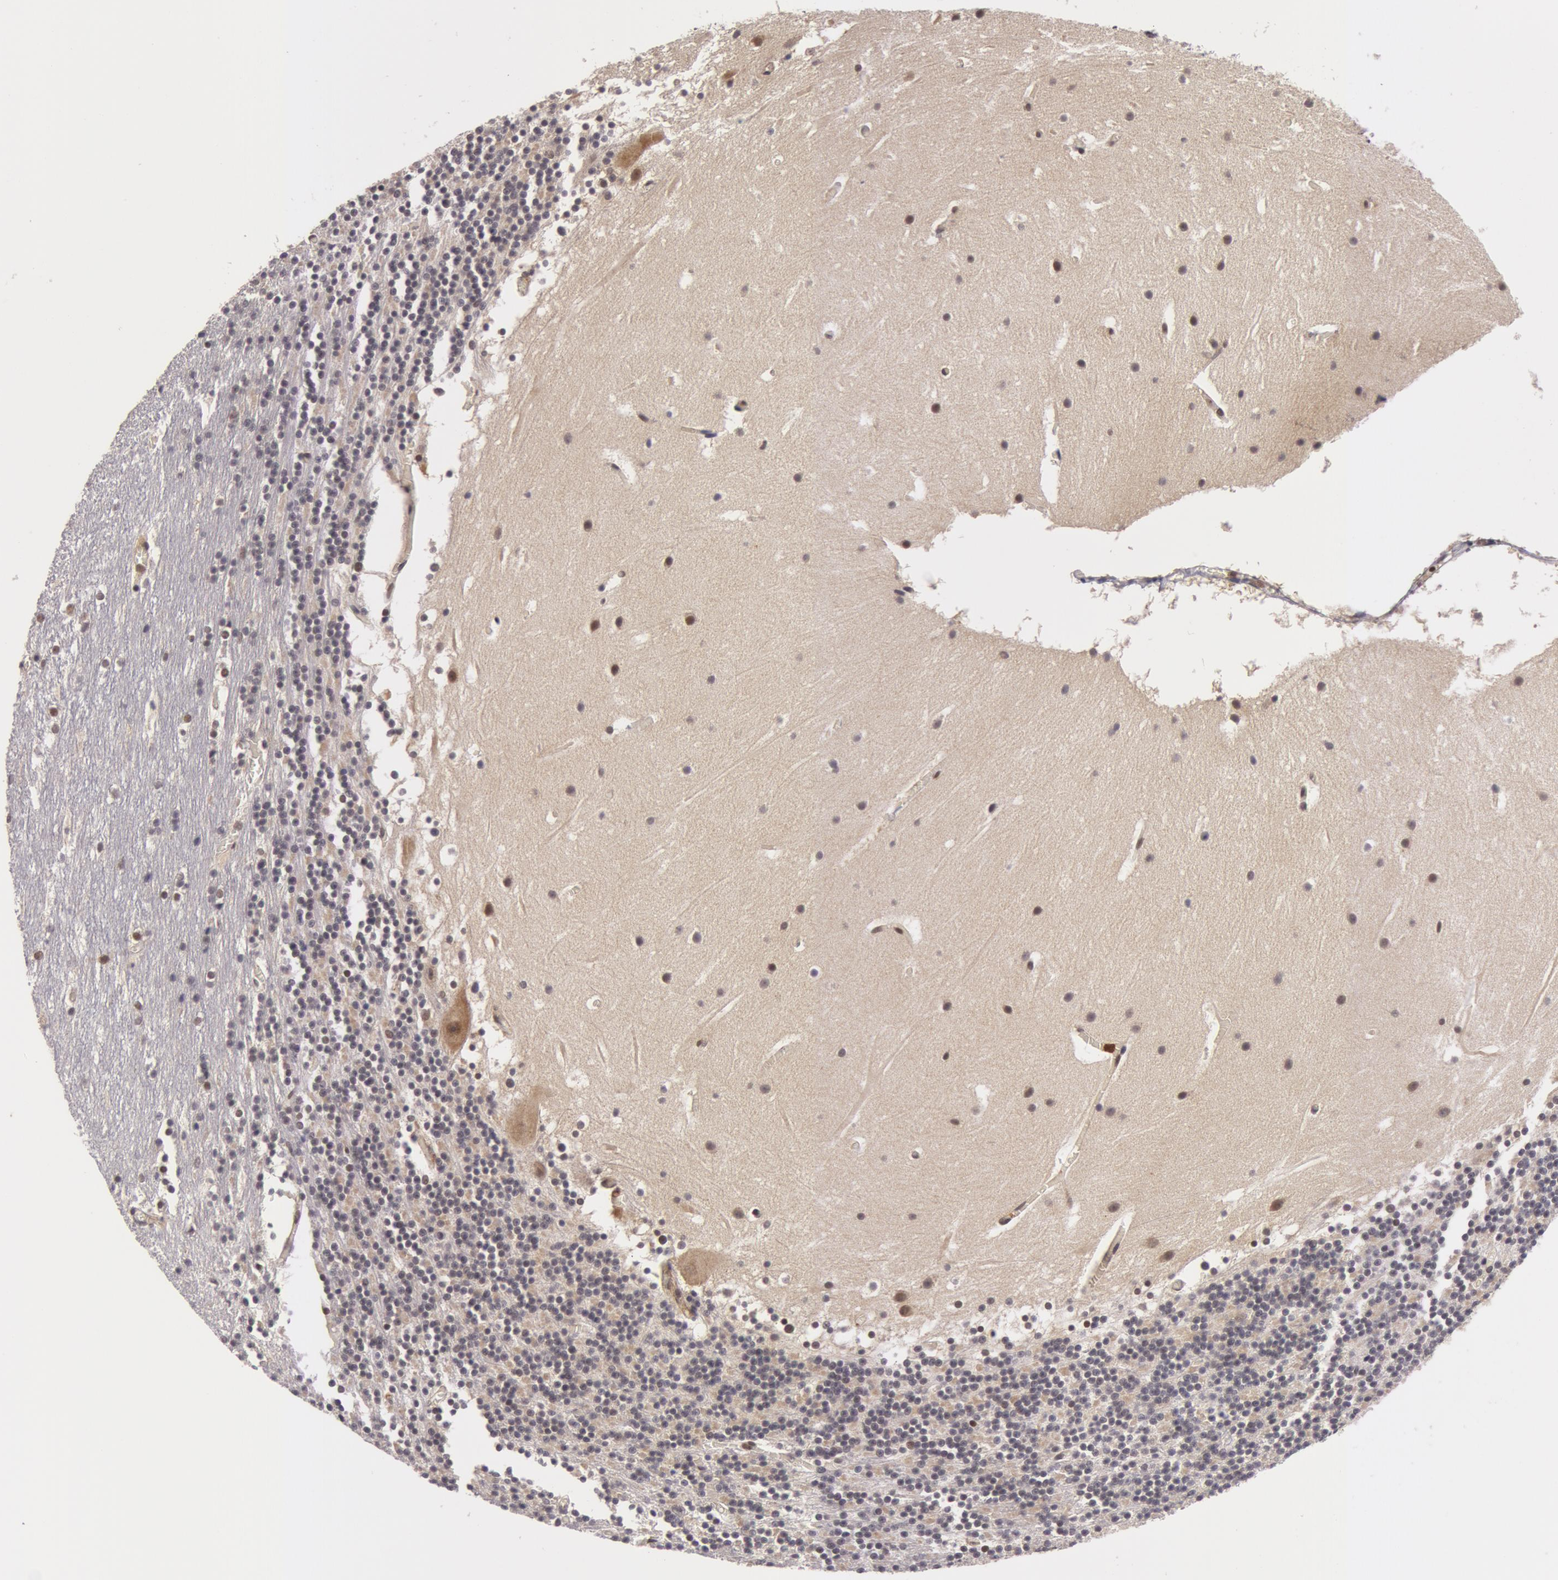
{"staining": {"intensity": "negative", "quantity": "none", "location": "none"}, "tissue": "cerebellum", "cell_type": "Cells in granular layer", "image_type": "normal", "snomed": [{"axis": "morphology", "description": "Normal tissue, NOS"}, {"axis": "topography", "description": "Cerebellum"}], "caption": "Immunohistochemistry (IHC) histopathology image of benign cerebellum stained for a protein (brown), which reveals no staining in cells in granular layer.", "gene": "ZNF350", "patient": {"sex": "male", "age": 45}}